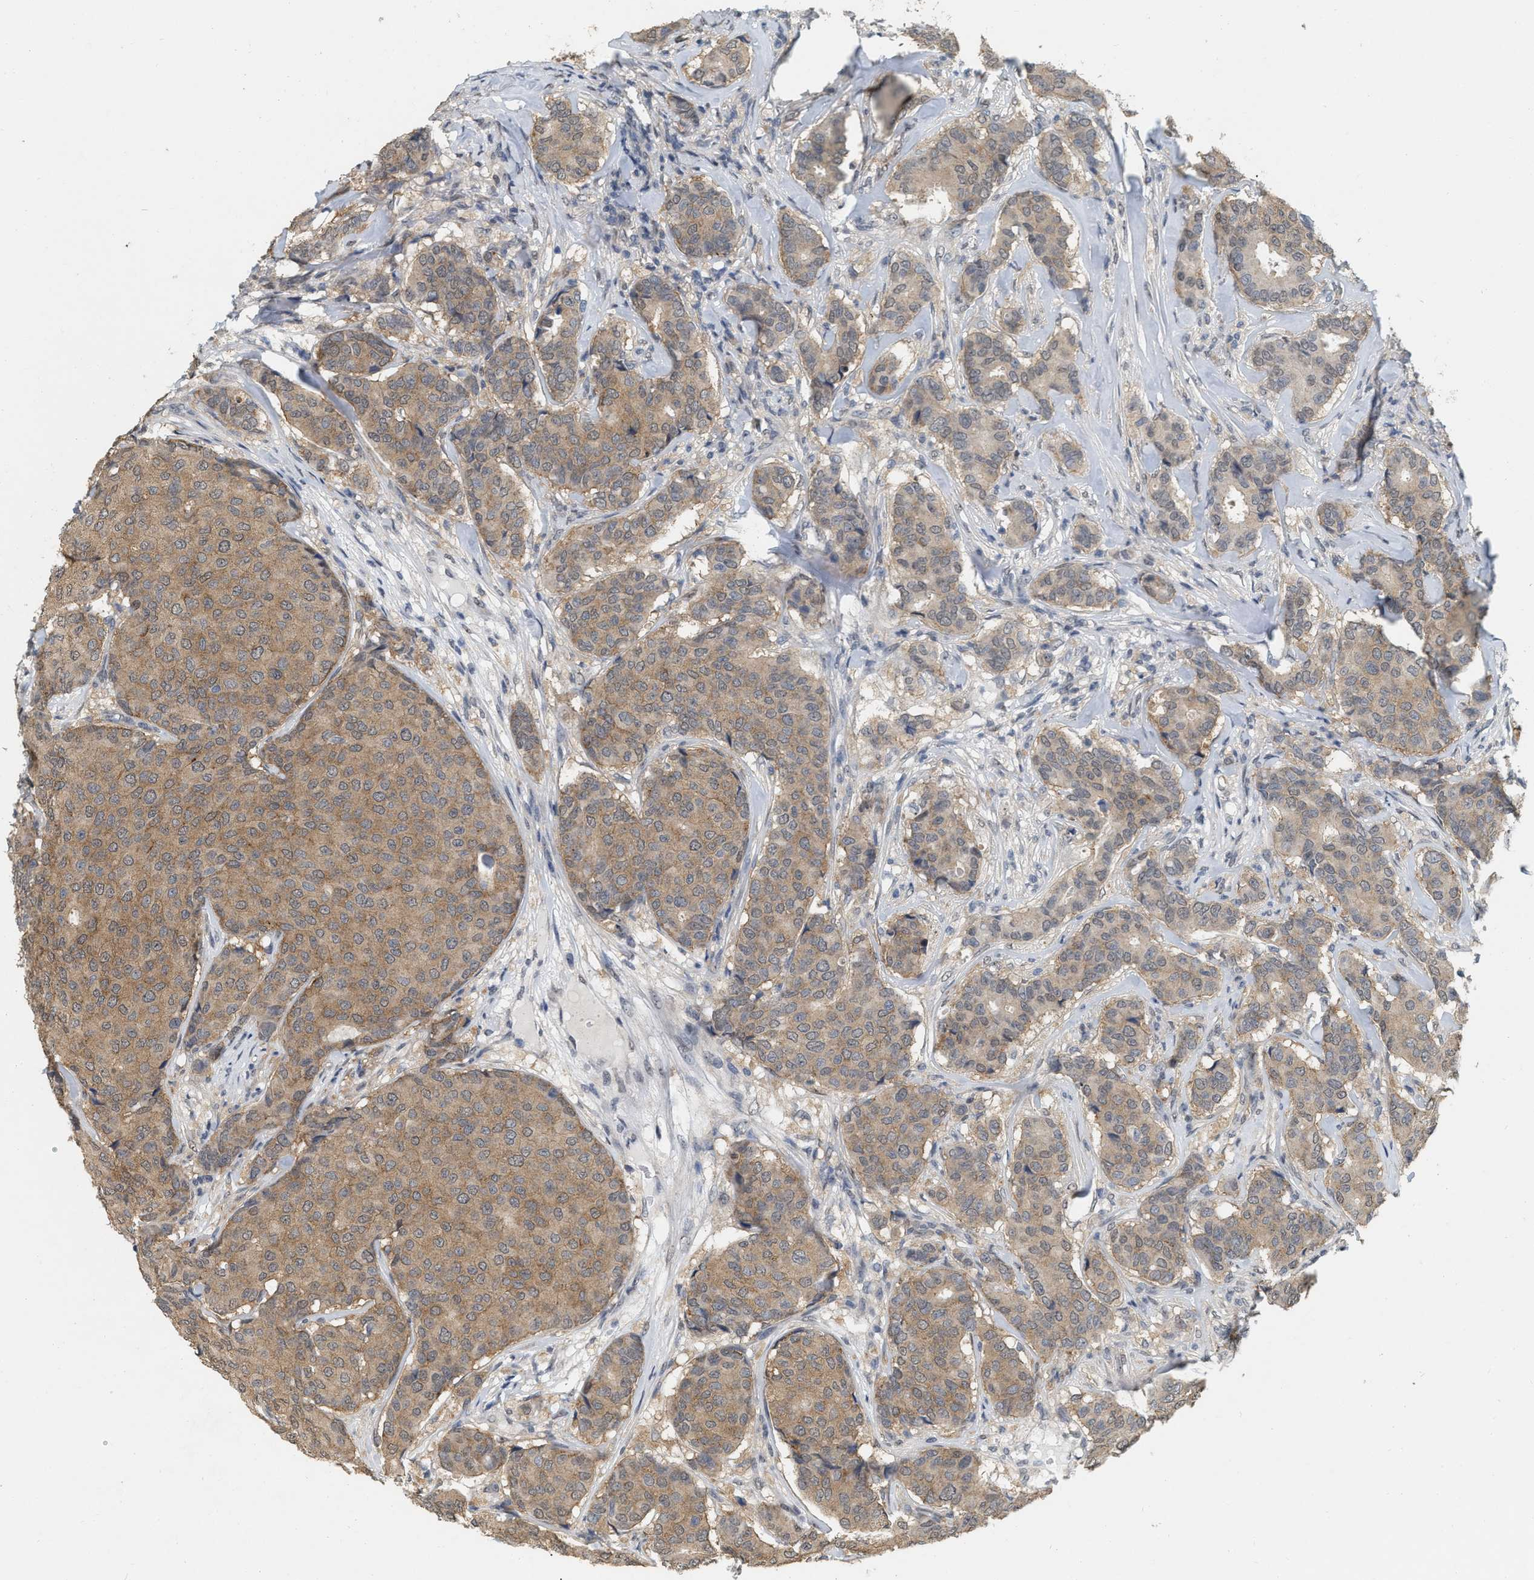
{"staining": {"intensity": "moderate", "quantity": "25%-75%", "location": "cytoplasmic/membranous"}, "tissue": "breast cancer", "cell_type": "Tumor cells", "image_type": "cancer", "snomed": [{"axis": "morphology", "description": "Duct carcinoma"}, {"axis": "topography", "description": "Breast"}], "caption": "Tumor cells demonstrate moderate cytoplasmic/membranous expression in about 25%-75% of cells in breast cancer (intraductal carcinoma).", "gene": "RUVBL1", "patient": {"sex": "female", "age": 75}}